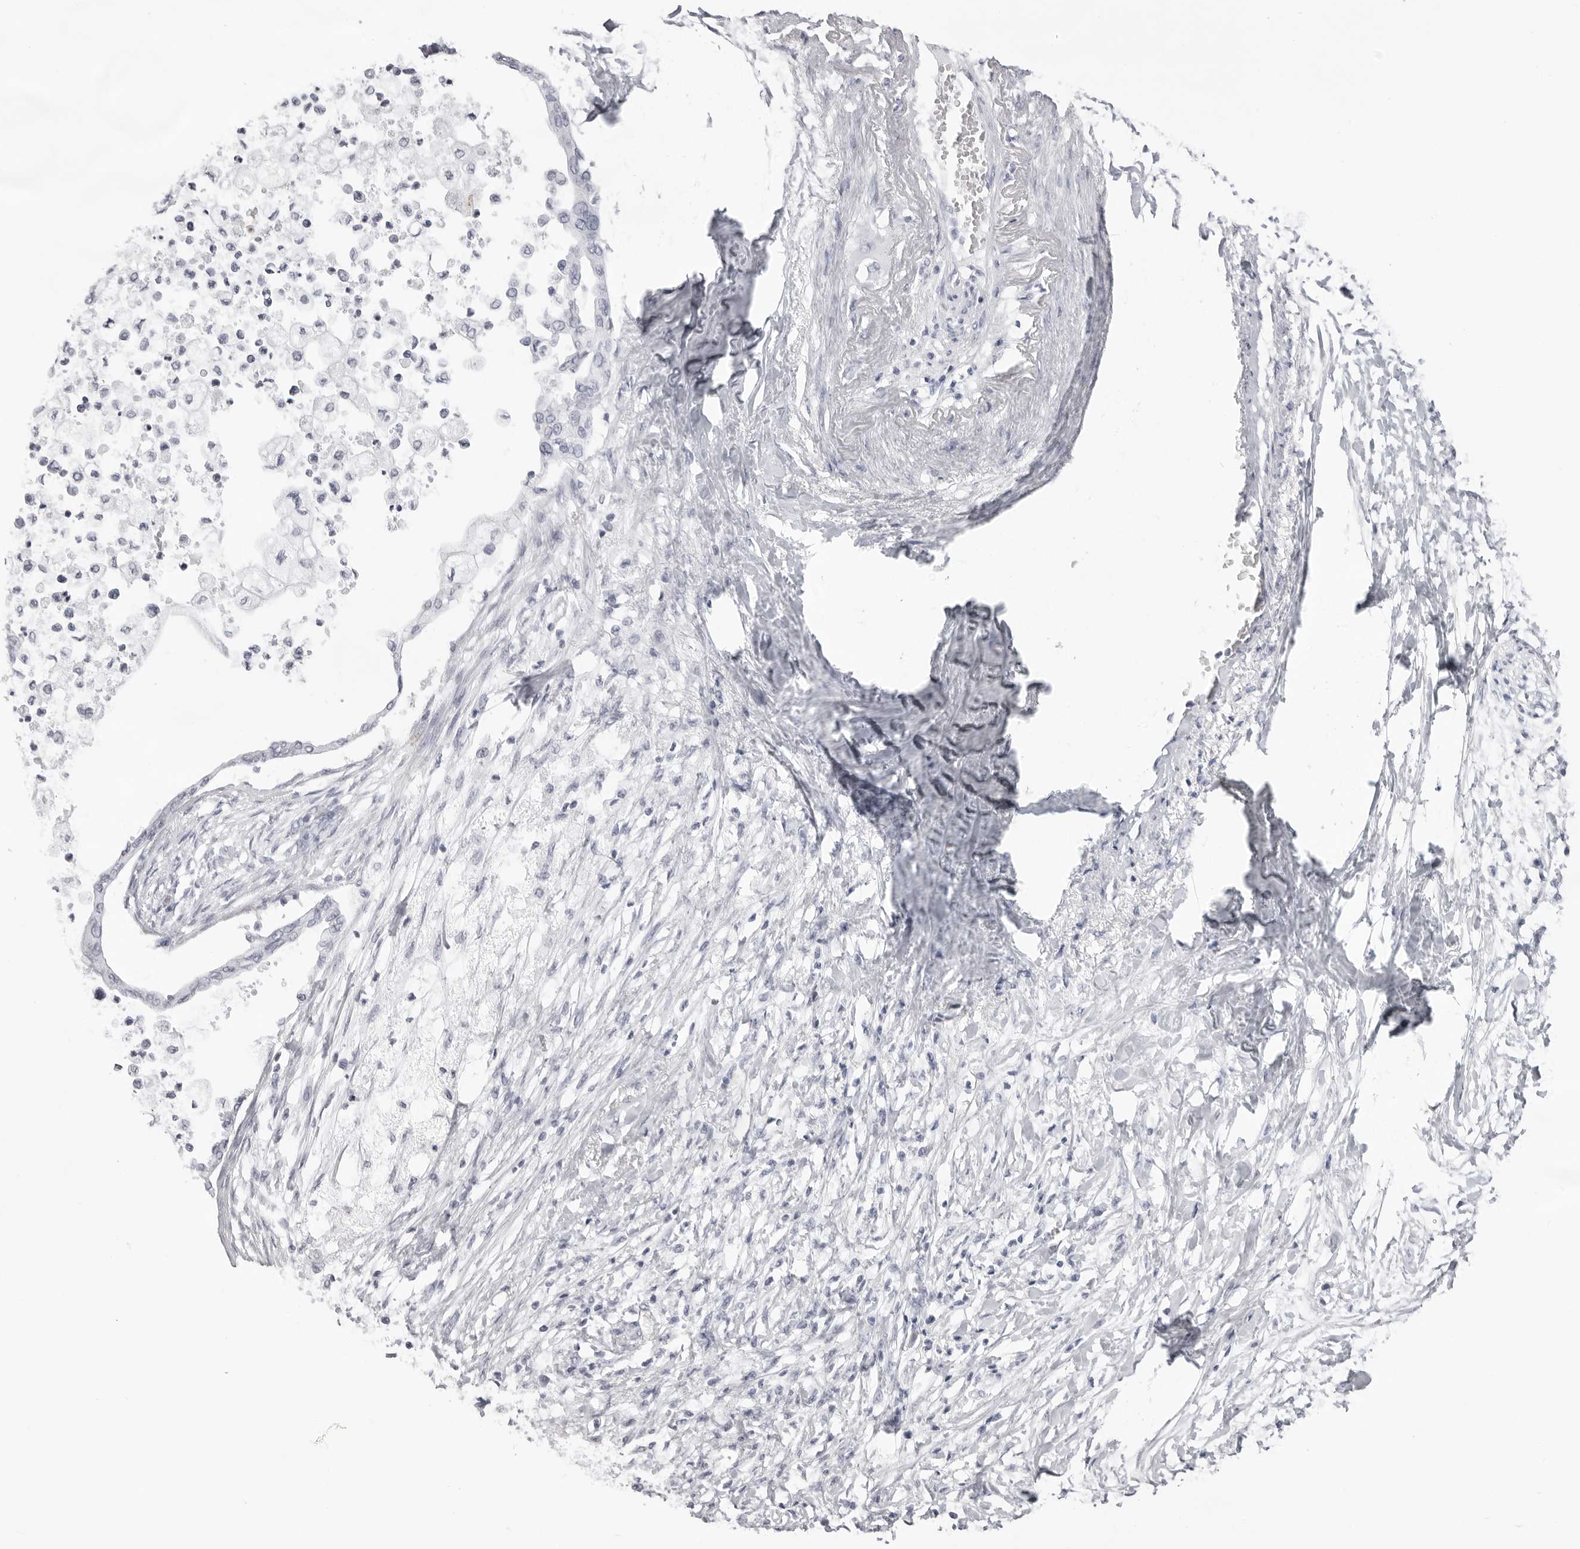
{"staining": {"intensity": "negative", "quantity": "none", "location": "none"}, "tissue": "pancreatic cancer", "cell_type": "Tumor cells", "image_type": "cancer", "snomed": [{"axis": "morphology", "description": "Normal tissue, NOS"}, {"axis": "morphology", "description": "Adenocarcinoma, NOS"}, {"axis": "topography", "description": "Pancreas"}, {"axis": "topography", "description": "Duodenum"}], "caption": "Tumor cells show no significant staining in pancreatic adenocarcinoma.", "gene": "CST1", "patient": {"sex": "female", "age": 60}}